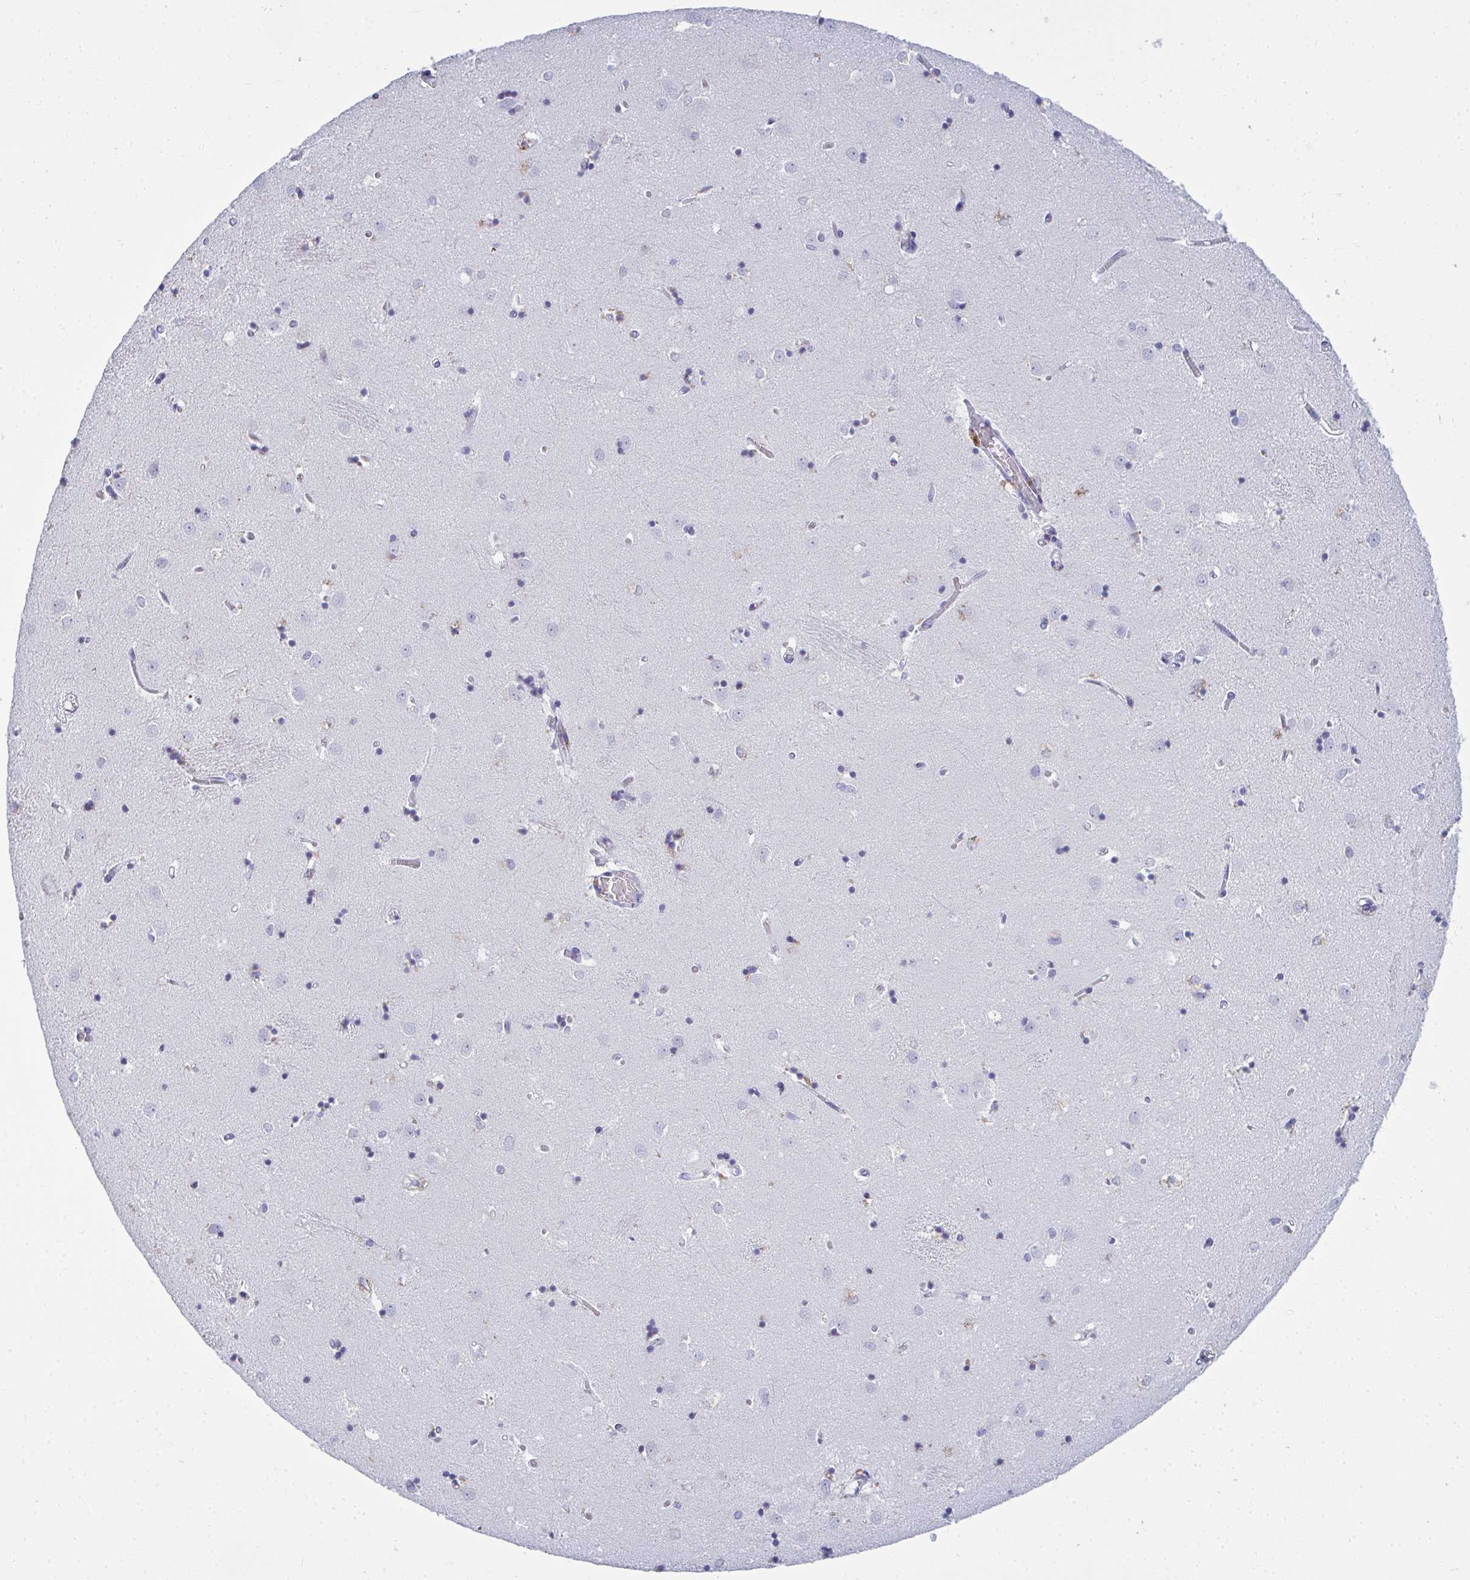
{"staining": {"intensity": "negative", "quantity": "none", "location": "none"}, "tissue": "caudate", "cell_type": "Glial cells", "image_type": "normal", "snomed": [{"axis": "morphology", "description": "Normal tissue, NOS"}, {"axis": "topography", "description": "Lateral ventricle wall"}], "caption": "Protein analysis of unremarkable caudate shows no significant staining in glial cells.", "gene": "SERPINB10", "patient": {"sex": "male", "age": 54}}